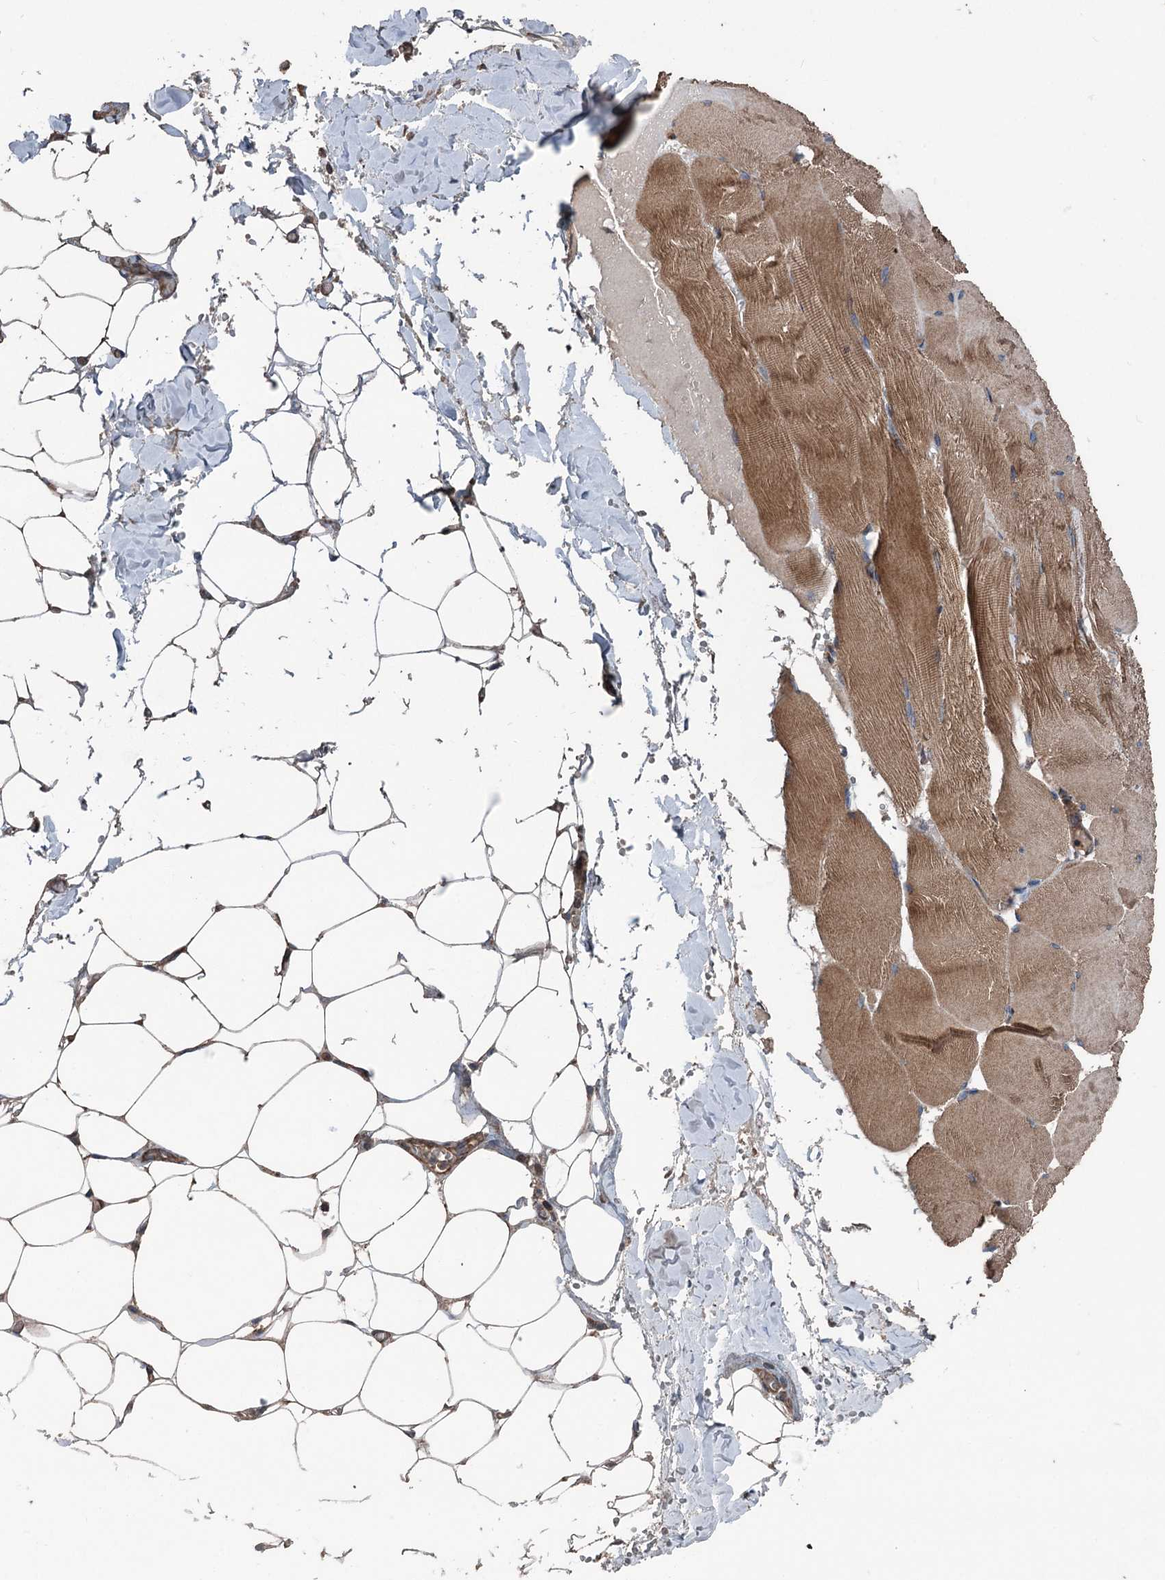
{"staining": {"intensity": "moderate", "quantity": ">75%", "location": "cytoplasmic/membranous"}, "tissue": "adipose tissue", "cell_type": "Adipocytes", "image_type": "normal", "snomed": [{"axis": "morphology", "description": "Normal tissue, NOS"}, {"axis": "topography", "description": "Skeletal muscle"}, {"axis": "topography", "description": "Peripheral nerve tissue"}], "caption": "This image shows unremarkable adipose tissue stained with IHC to label a protein in brown. The cytoplasmic/membranous of adipocytes show moderate positivity for the protein. Nuclei are counter-stained blue.", "gene": "RNF214", "patient": {"sex": "female", "age": 55}}